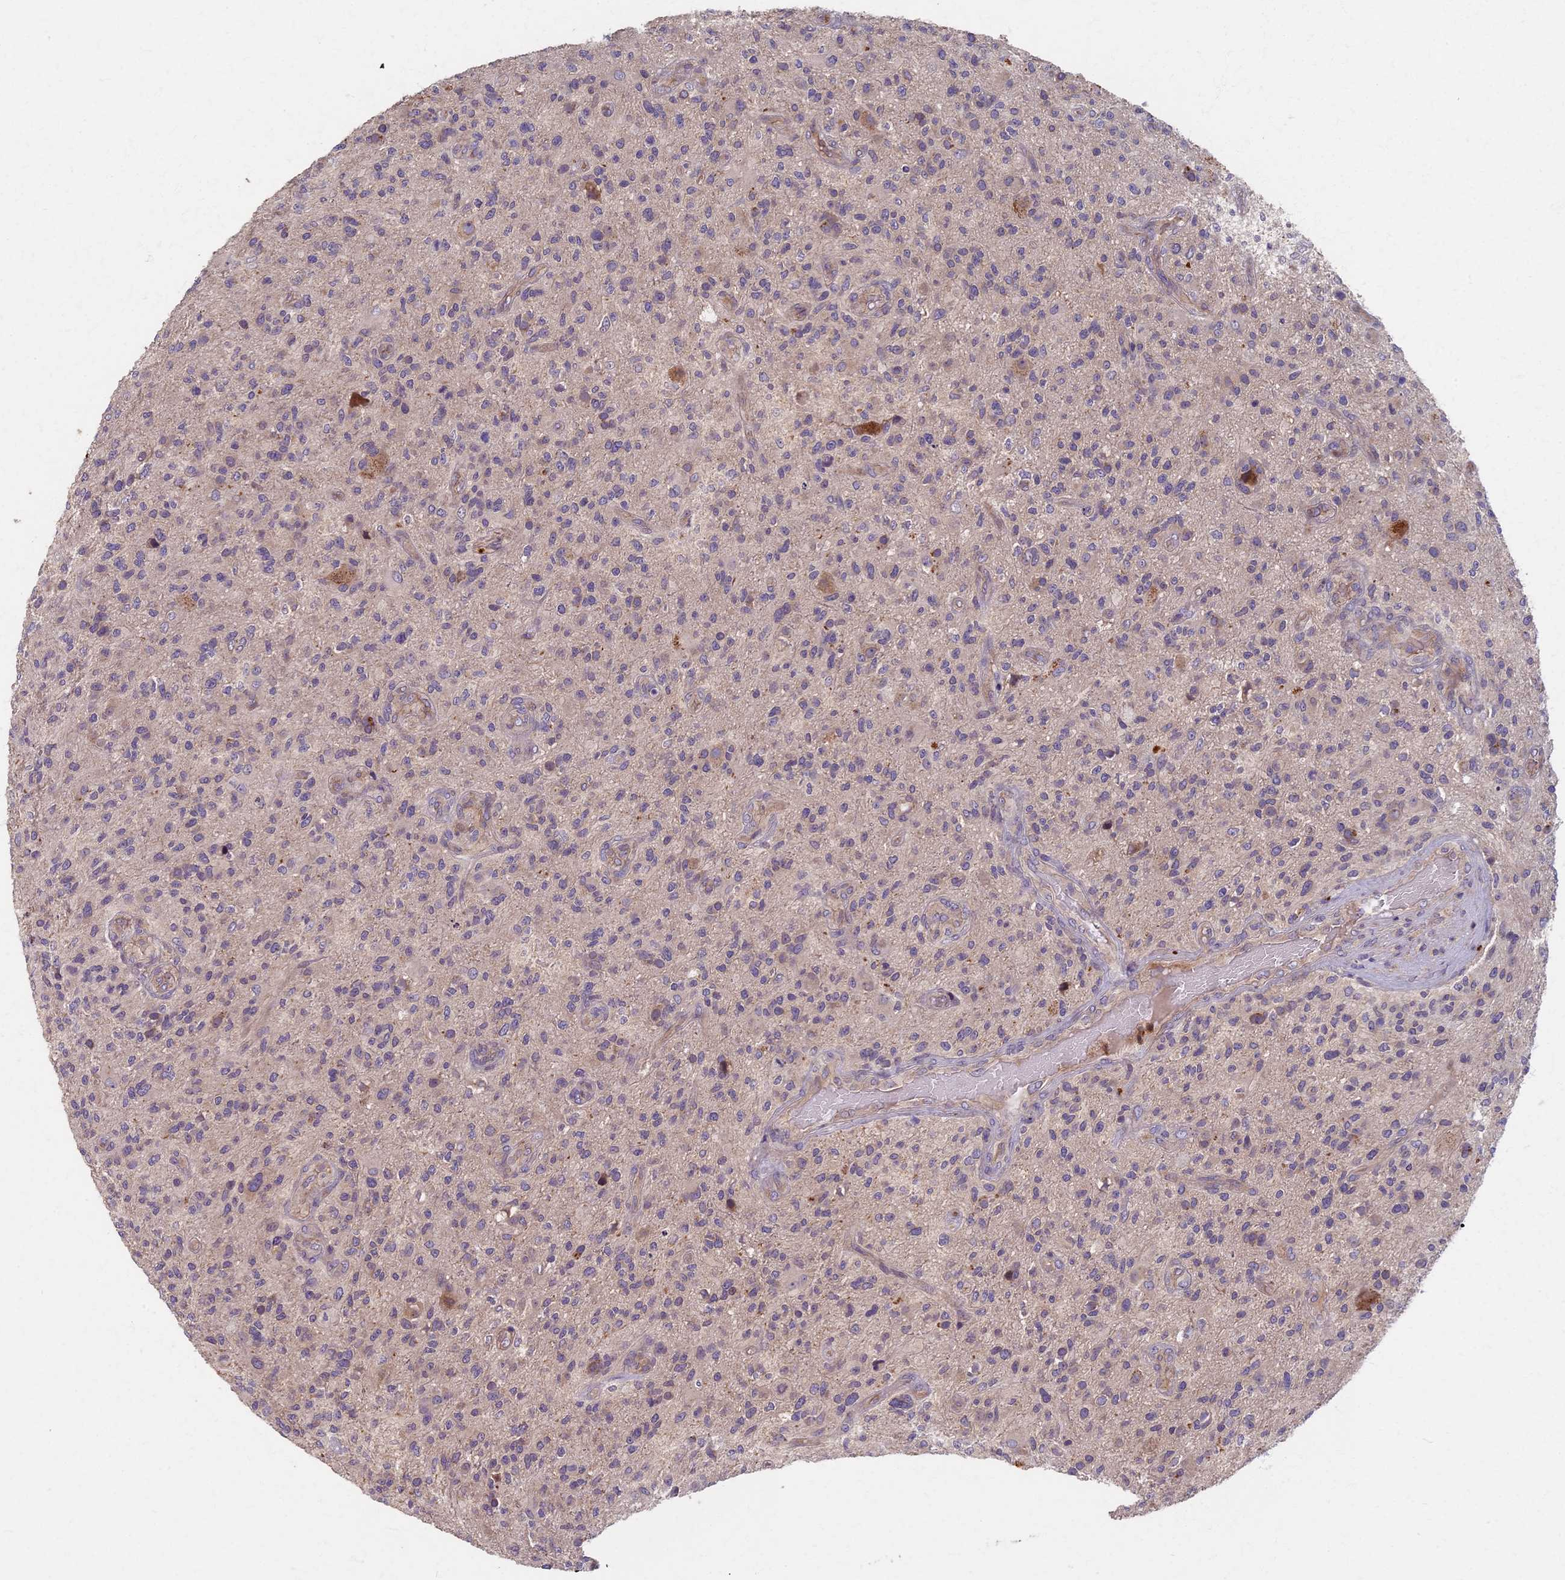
{"staining": {"intensity": "weak", "quantity": "<25%", "location": "cytoplasmic/membranous"}, "tissue": "glioma", "cell_type": "Tumor cells", "image_type": "cancer", "snomed": [{"axis": "morphology", "description": "Glioma, malignant, High grade"}, {"axis": "topography", "description": "Brain"}], "caption": "Glioma stained for a protein using immunohistochemistry displays no positivity tumor cells.", "gene": "AP4E1", "patient": {"sex": "male", "age": 47}}